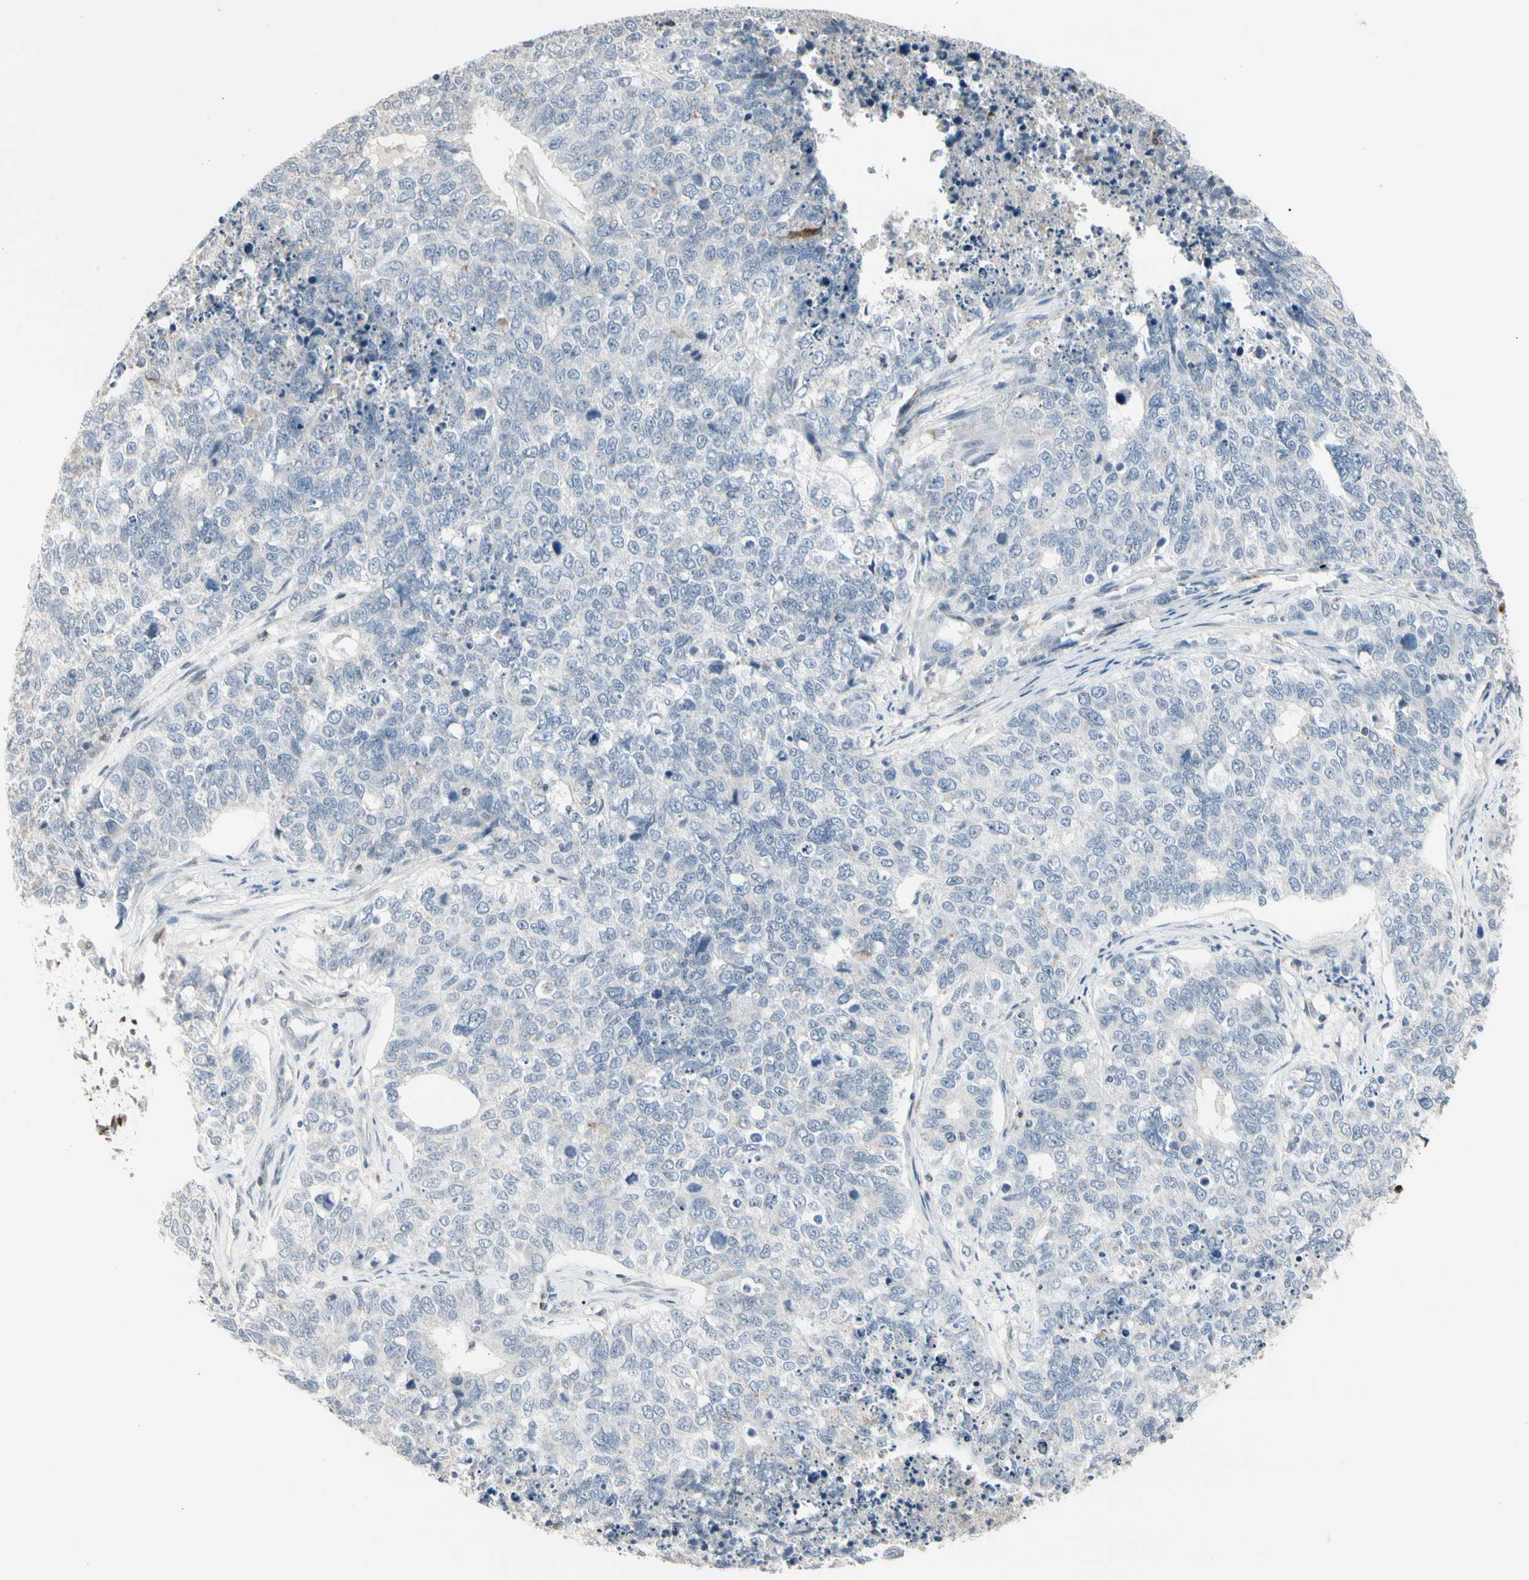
{"staining": {"intensity": "negative", "quantity": "none", "location": "none"}, "tissue": "cervical cancer", "cell_type": "Tumor cells", "image_type": "cancer", "snomed": [{"axis": "morphology", "description": "Squamous cell carcinoma, NOS"}, {"axis": "topography", "description": "Cervix"}], "caption": "High magnification brightfield microscopy of cervical cancer stained with DAB (3,3'-diaminobenzidine) (brown) and counterstained with hematoxylin (blue): tumor cells show no significant positivity.", "gene": "TMEM176A", "patient": {"sex": "female", "age": 63}}